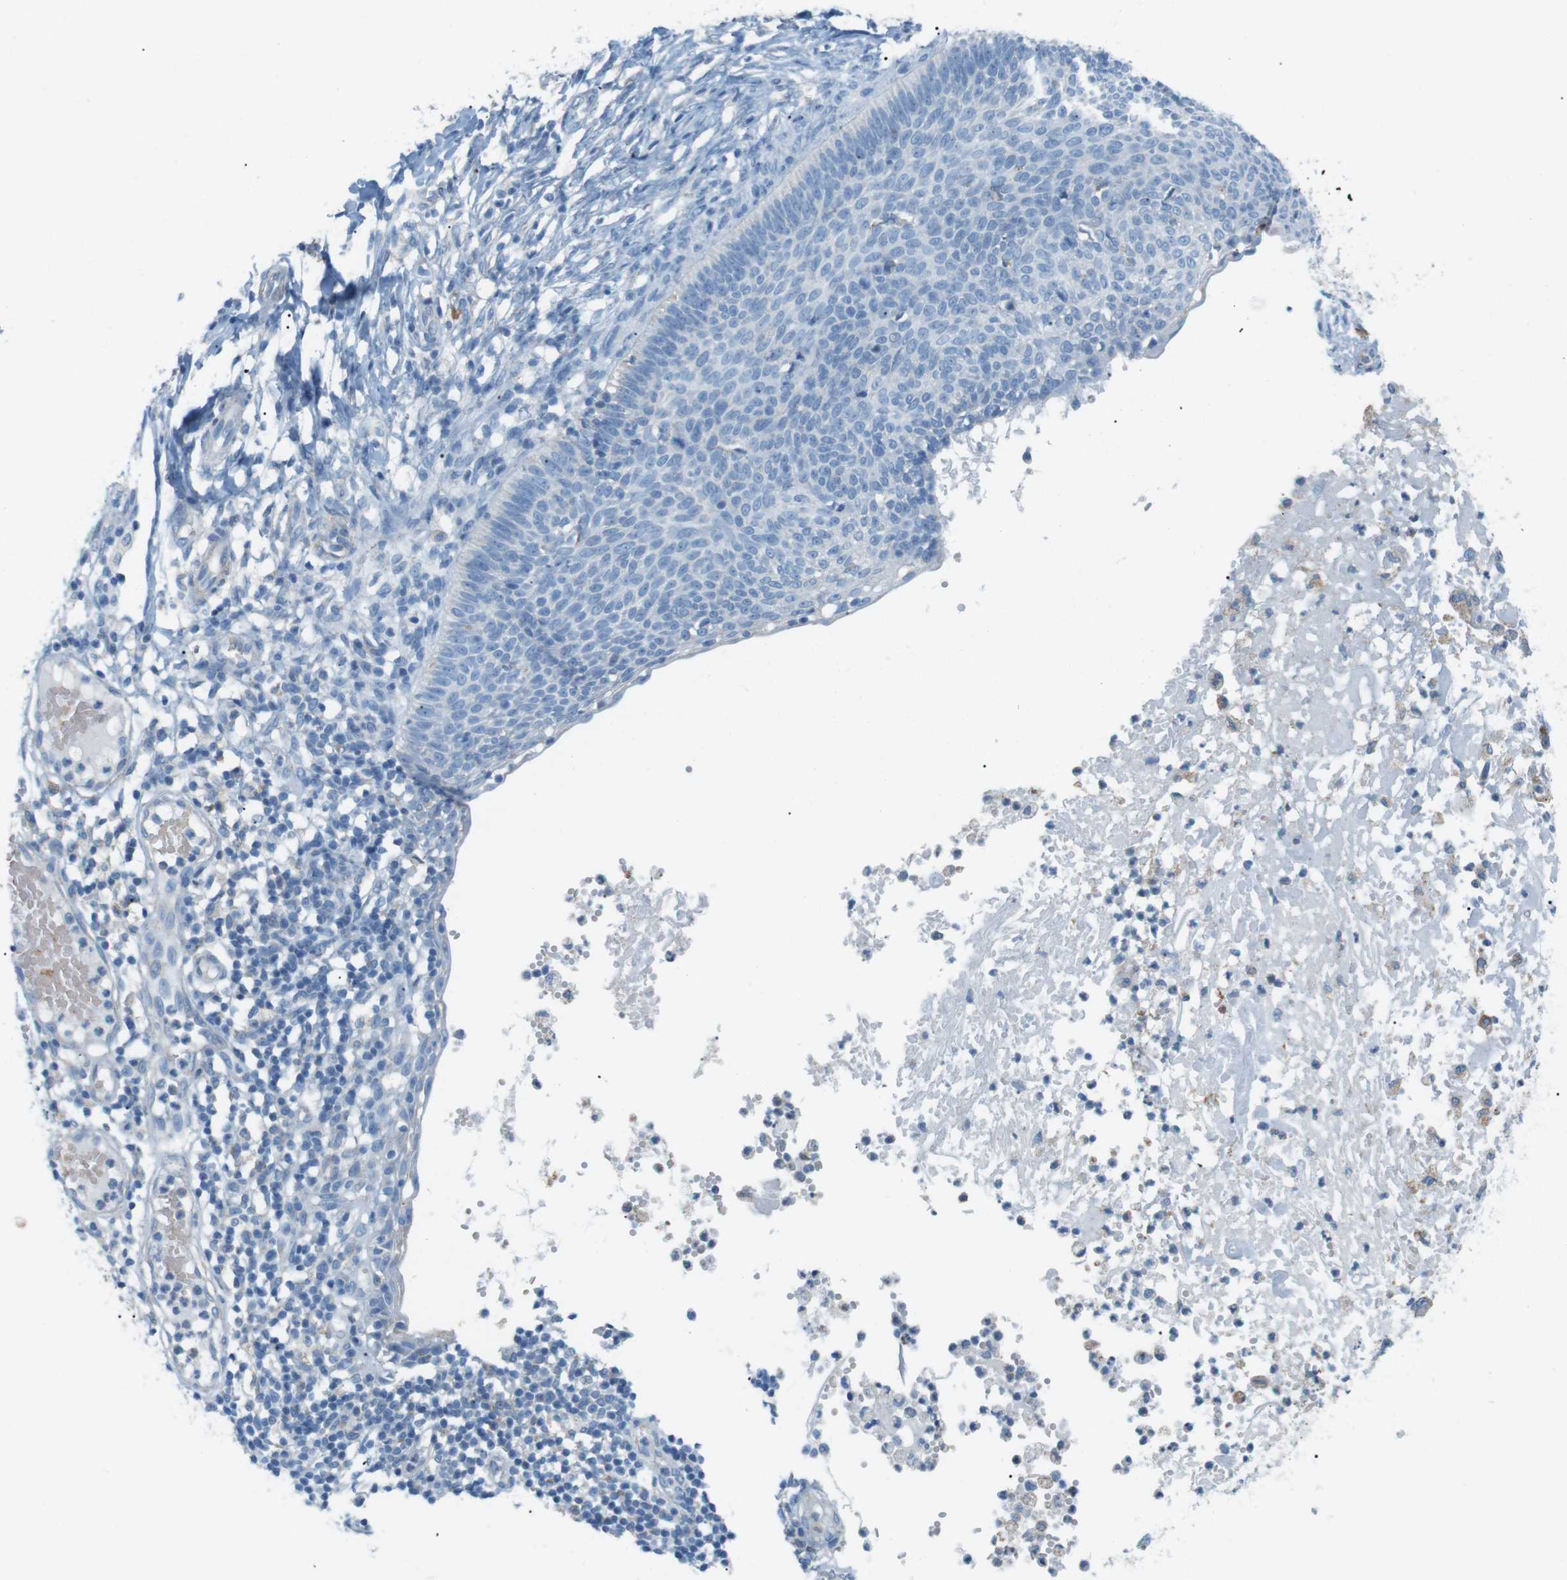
{"staining": {"intensity": "negative", "quantity": "none", "location": "none"}, "tissue": "skin cancer", "cell_type": "Tumor cells", "image_type": "cancer", "snomed": [{"axis": "morphology", "description": "Normal tissue, NOS"}, {"axis": "morphology", "description": "Basal cell carcinoma"}, {"axis": "topography", "description": "Skin"}], "caption": "Skin cancer stained for a protein using immunohistochemistry reveals no staining tumor cells.", "gene": "VAMP1", "patient": {"sex": "male", "age": 87}}